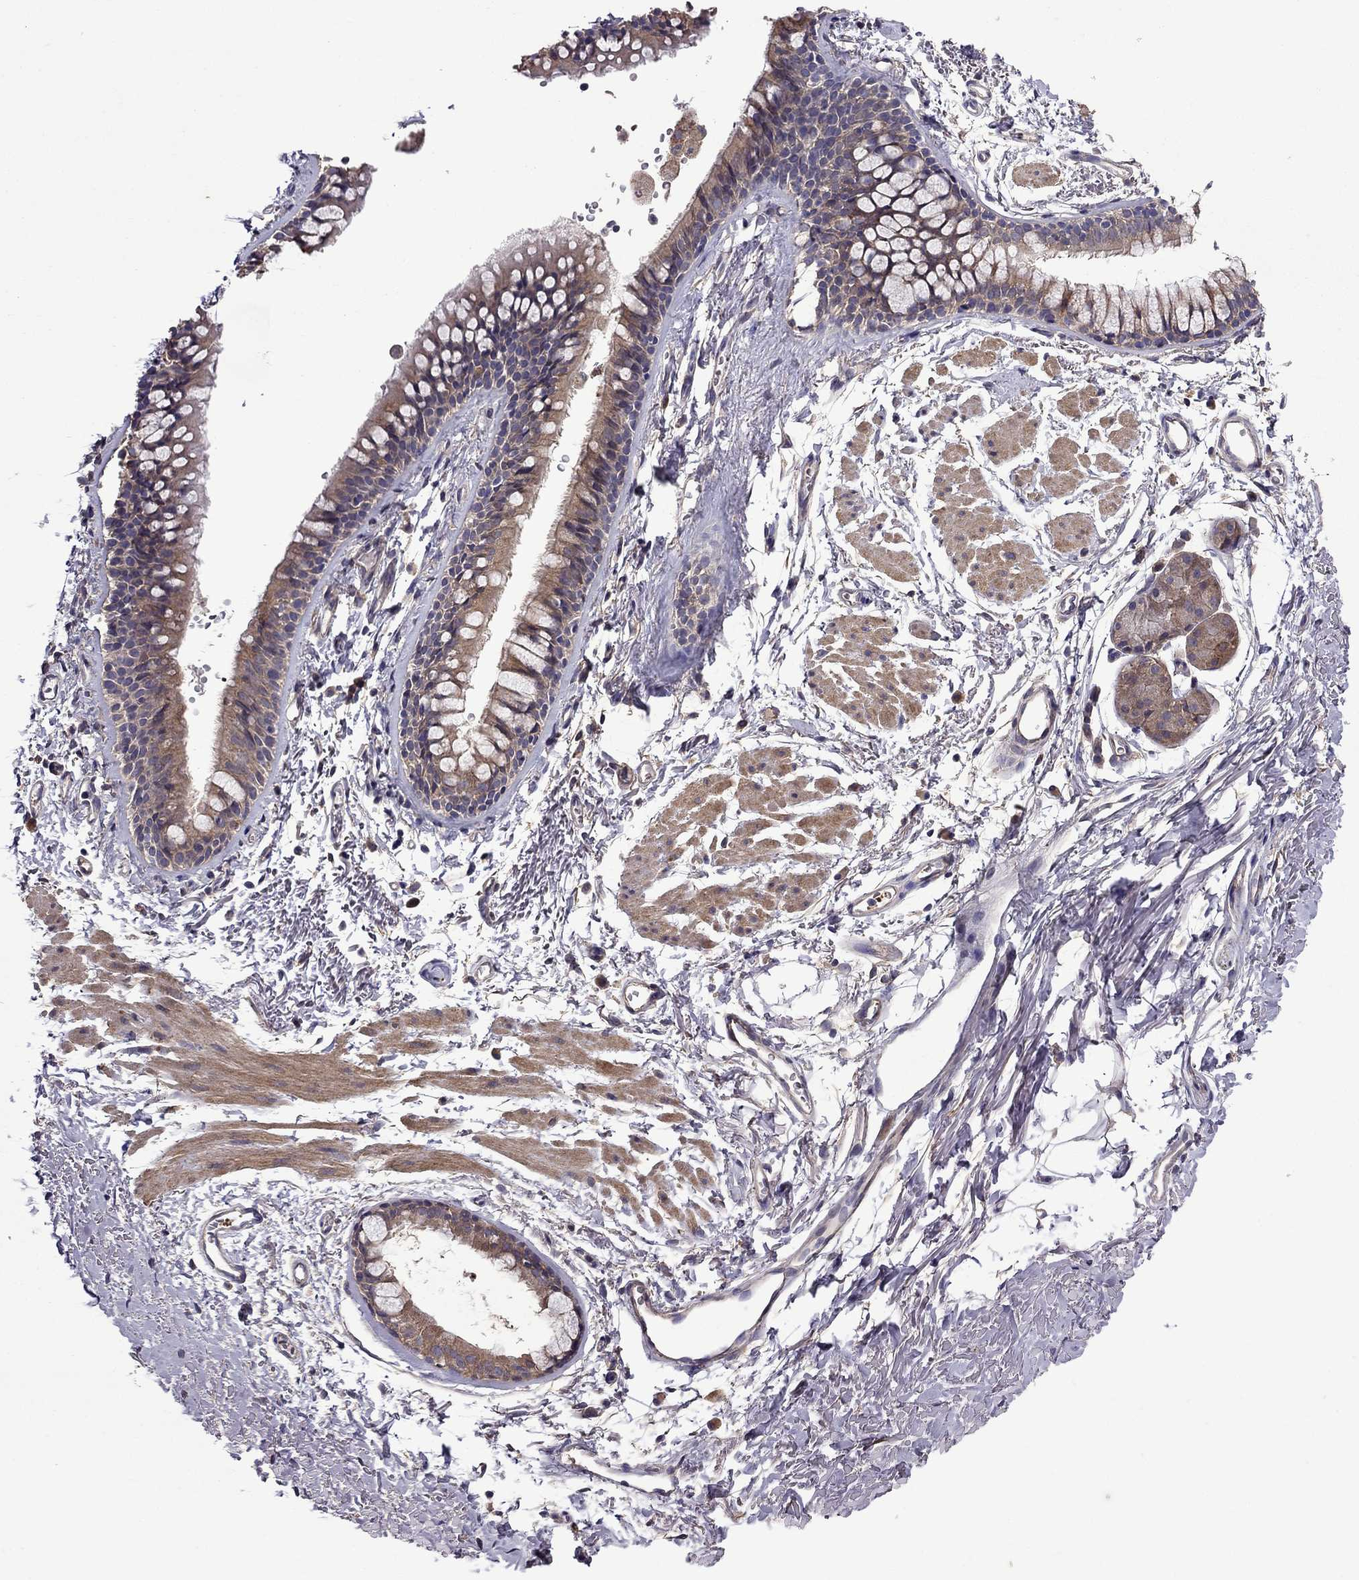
{"staining": {"intensity": "negative", "quantity": "none", "location": "none"}, "tissue": "soft tissue", "cell_type": "Fibroblasts", "image_type": "normal", "snomed": [{"axis": "morphology", "description": "Normal tissue, NOS"}, {"axis": "topography", "description": "Cartilage tissue"}, {"axis": "topography", "description": "Bronchus"}], "caption": "DAB (3,3'-diaminobenzidine) immunohistochemical staining of unremarkable human soft tissue demonstrates no significant positivity in fibroblasts.", "gene": "ITGB1", "patient": {"sex": "female", "age": 79}}